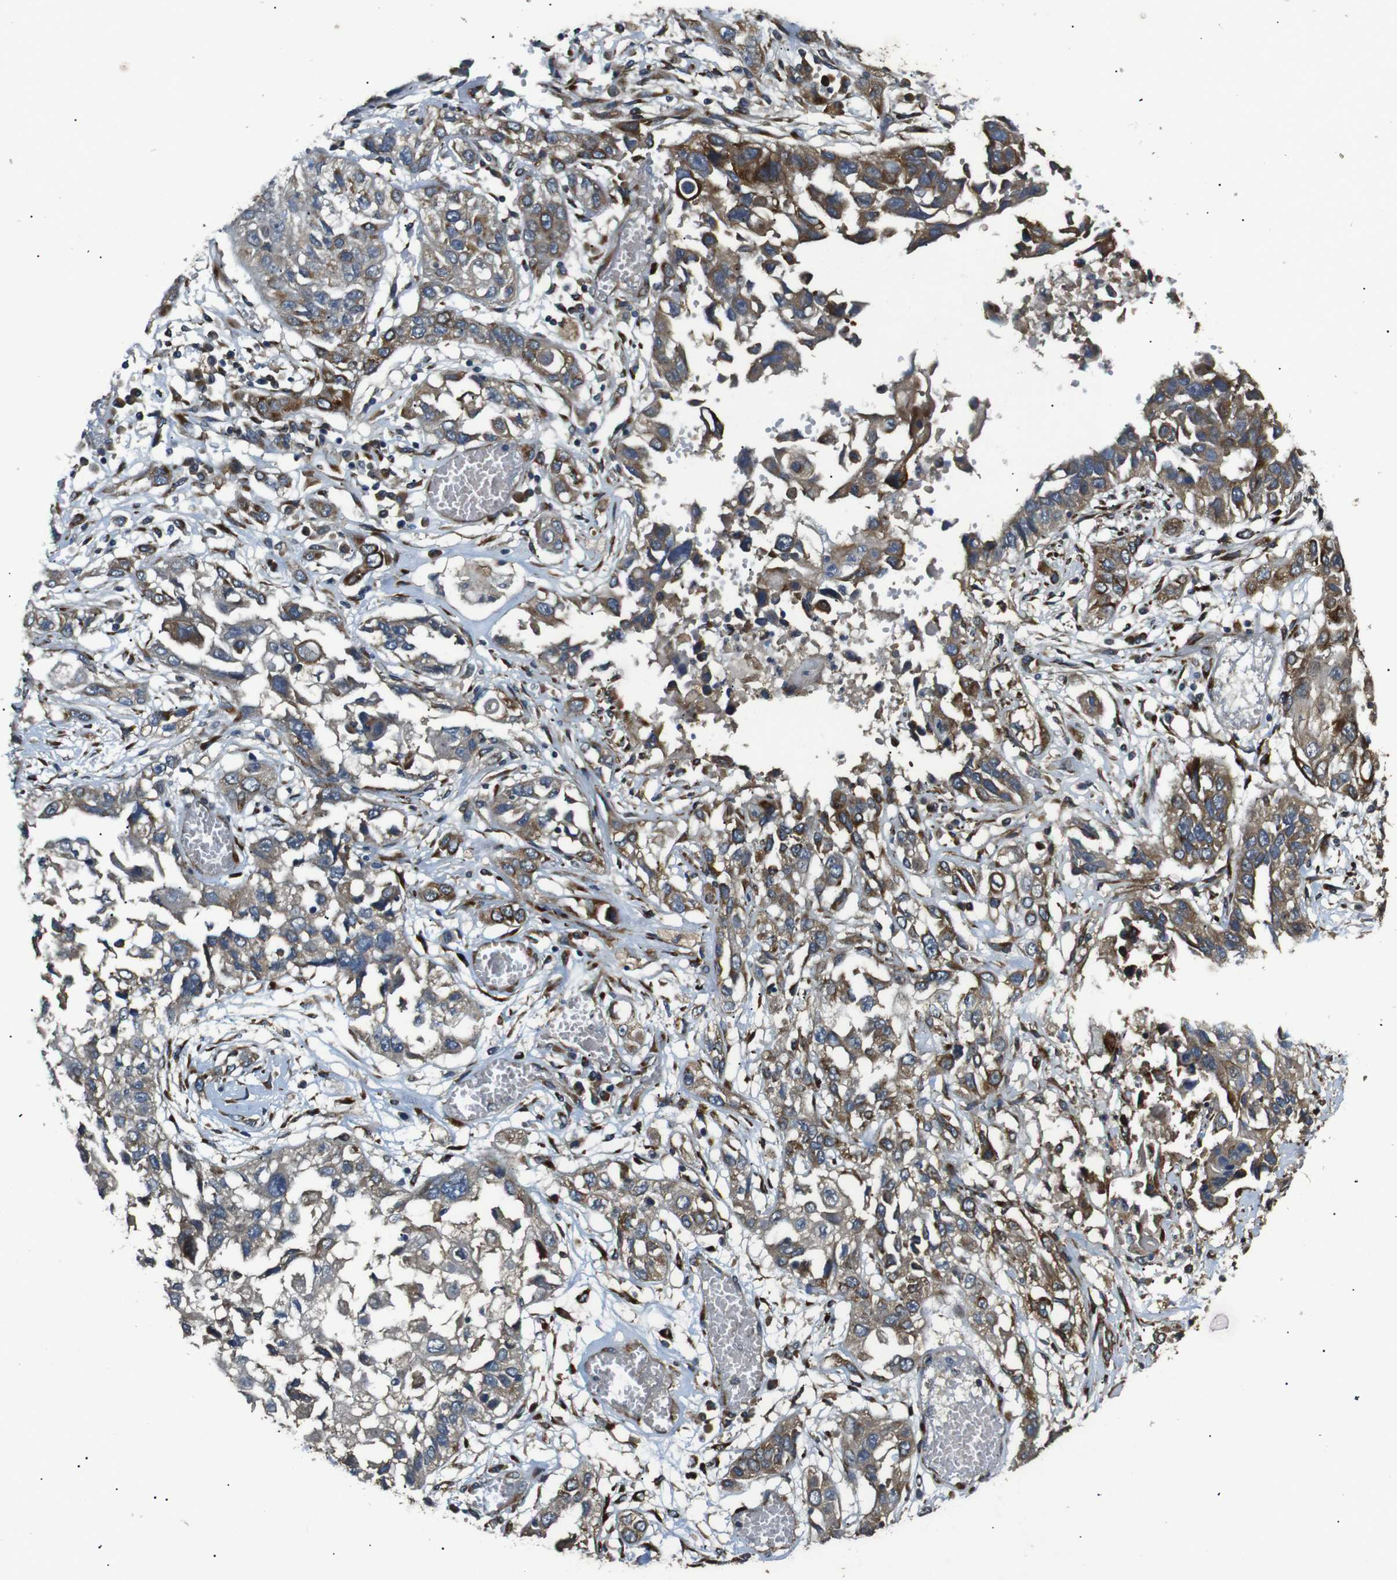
{"staining": {"intensity": "moderate", "quantity": ">75%", "location": "cytoplasmic/membranous"}, "tissue": "lung cancer", "cell_type": "Tumor cells", "image_type": "cancer", "snomed": [{"axis": "morphology", "description": "Squamous cell carcinoma, NOS"}, {"axis": "topography", "description": "Lung"}], "caption": "The micrograph exhibits immunohistochemical staining of lung cancer (squamous cell carcinoma). There is moderate cytoplasmic/membranous expression is identified in approximately >75% of tumor cells. (DAB IHC with brightfield microscopy, high magnification).", "gene": "ARHGAP24", "patient": {"sex": "male", "age": 71}}